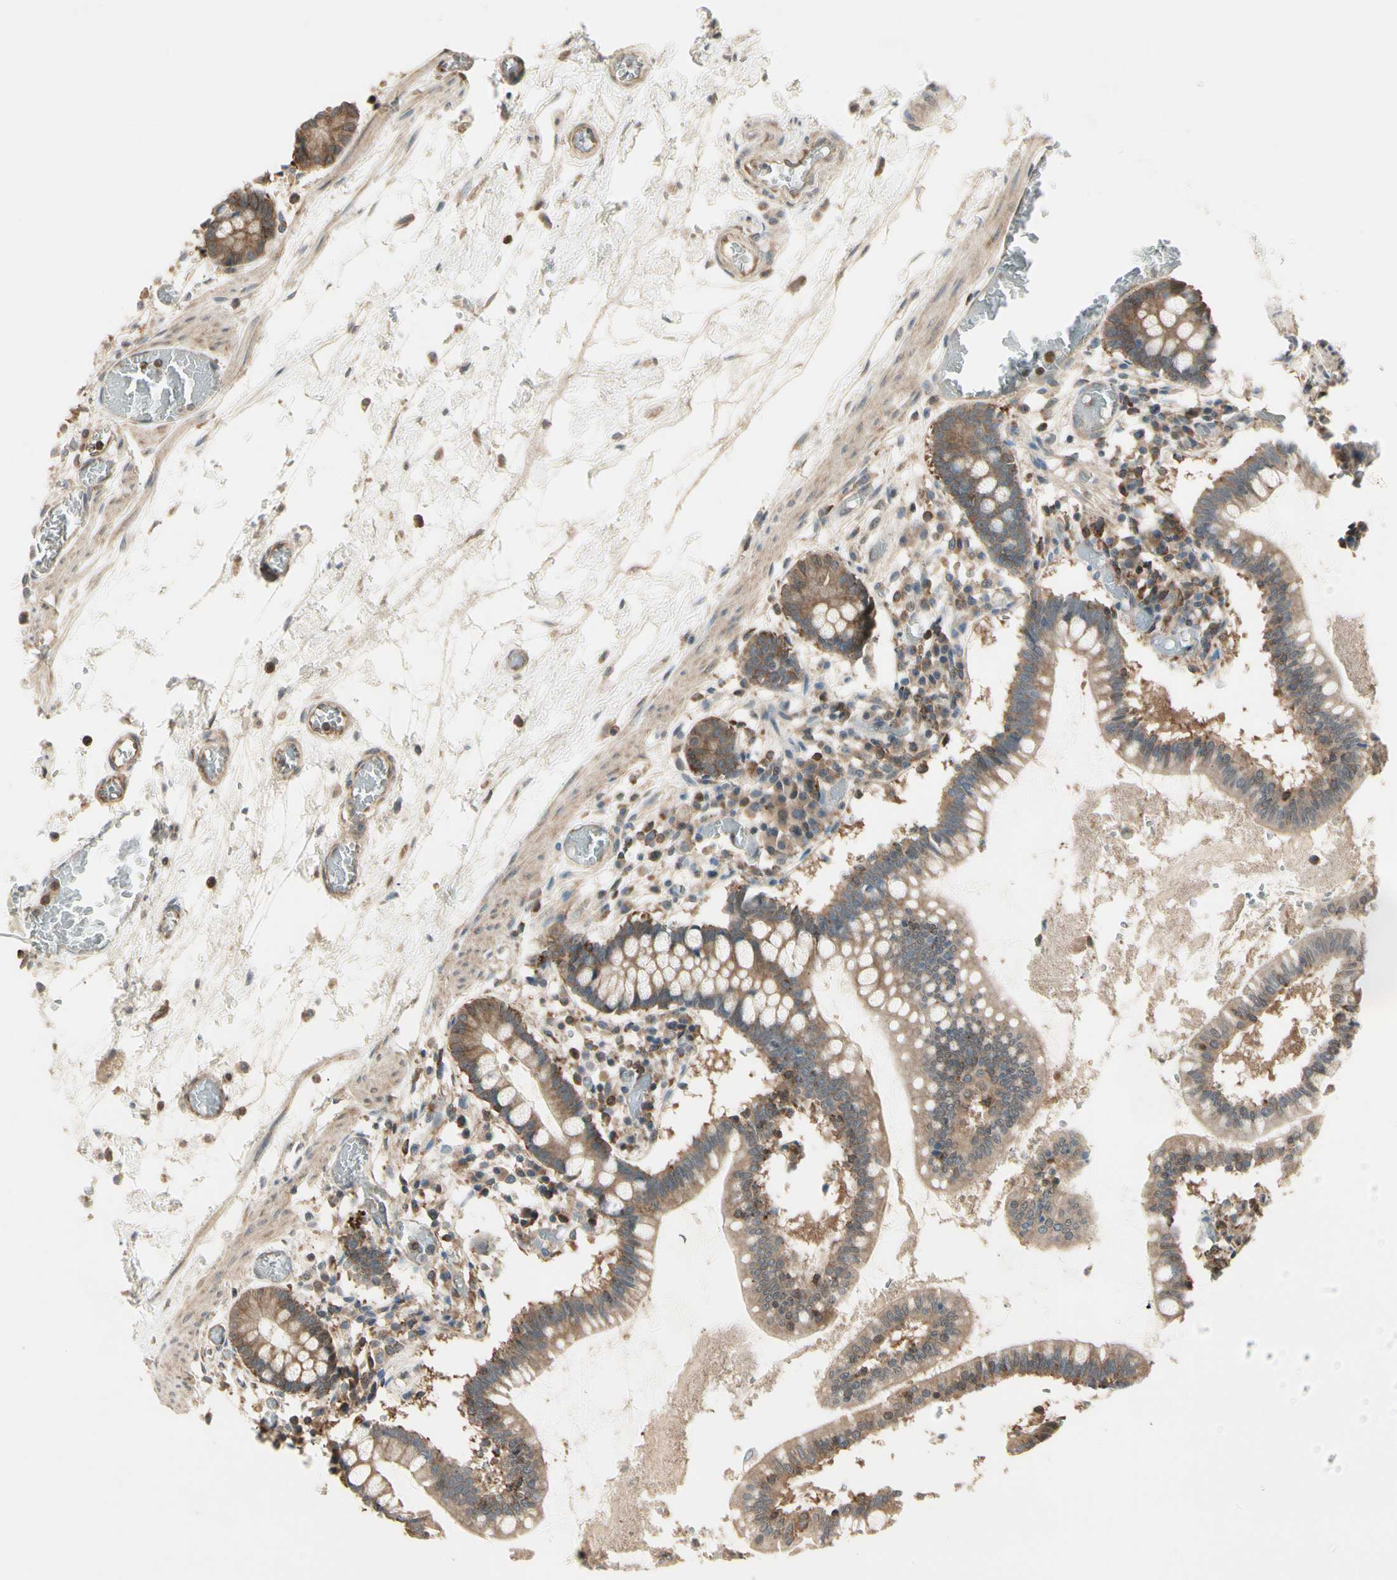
{"staining": {"intensity": "weak", "quantity": ">75%", "location": "cytoplasmic/membranous"}, "tissue": "small intestine", "cell_type": "Glandular cells", "image_type": "normal", "snomed": [{"axis": "morphology", "description": "Normal tissue, NOS"}, {"axis": "topography", "description": "Small intestine"}], "caption": "Weak cytoplasmic/membranous staining for a protein is identified in about >75% of glandular cells of normal small intestine using immunohistochemistry (IHC).", "gene": "OXSR1", "patient": {"sex": "female", "age": 61}}